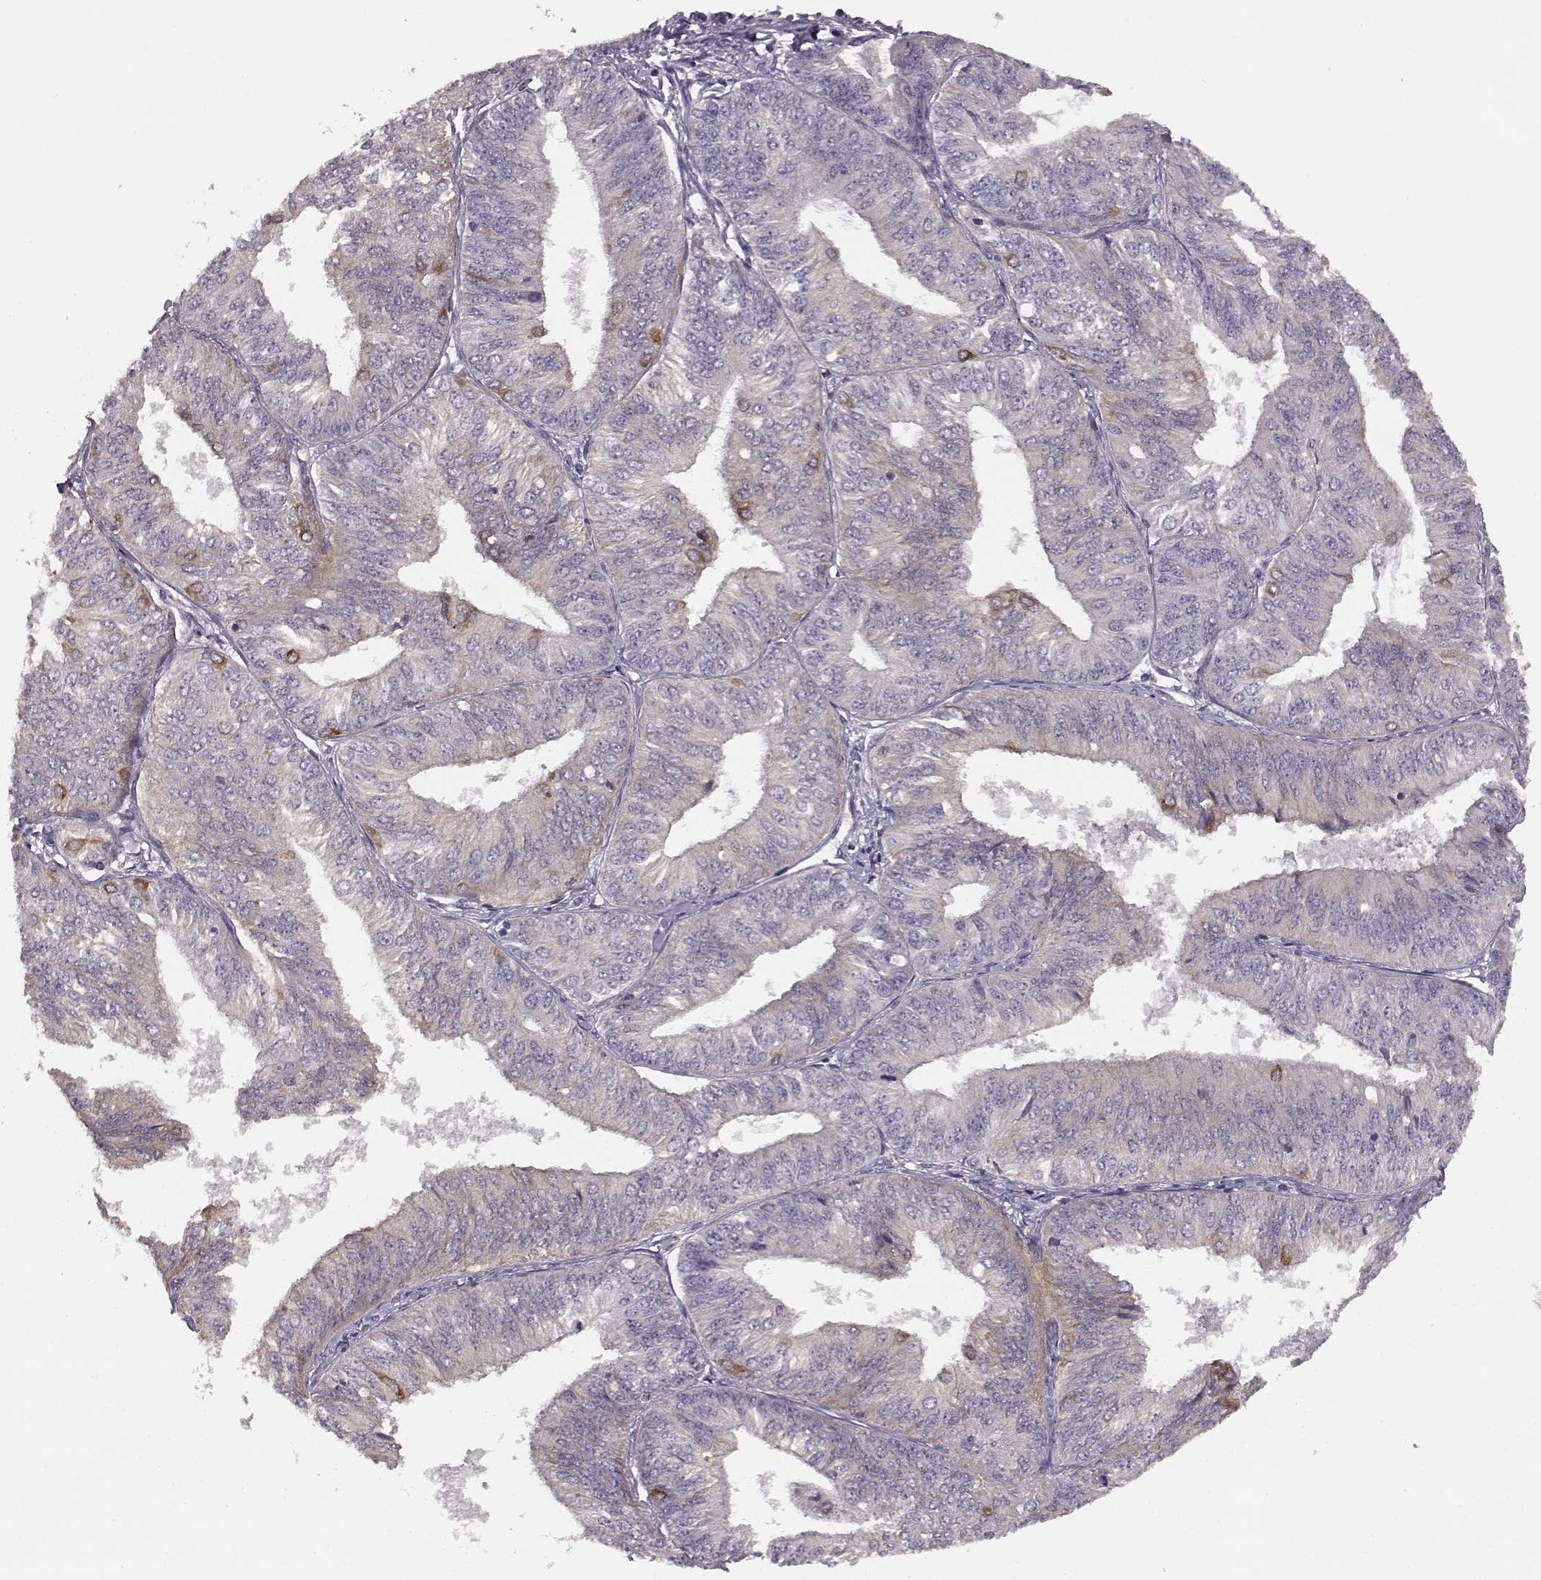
{"staining": {"intensity": "moderate", "quantity": "<25%", "location": "cytoplasmic/membranous"}, "tissue": "endometrial cancer", "cell_type": "Tumor cells", "image_type": "cancer", "snomed": [{"axis": "morphology", "description": "Adenocarcinoma, NOS"}, {"axis": "topography", "description": "Endometrium"}], "caption": "The image exhibits immunohistochemical staining of endometrial cancer (adenocarcinoma). There is moderate cytoplasmic/membranous expression is present in approximately <25% of tumor cells.", "gene": "GHR", "patient": {"sex": "female", "age": 58}}